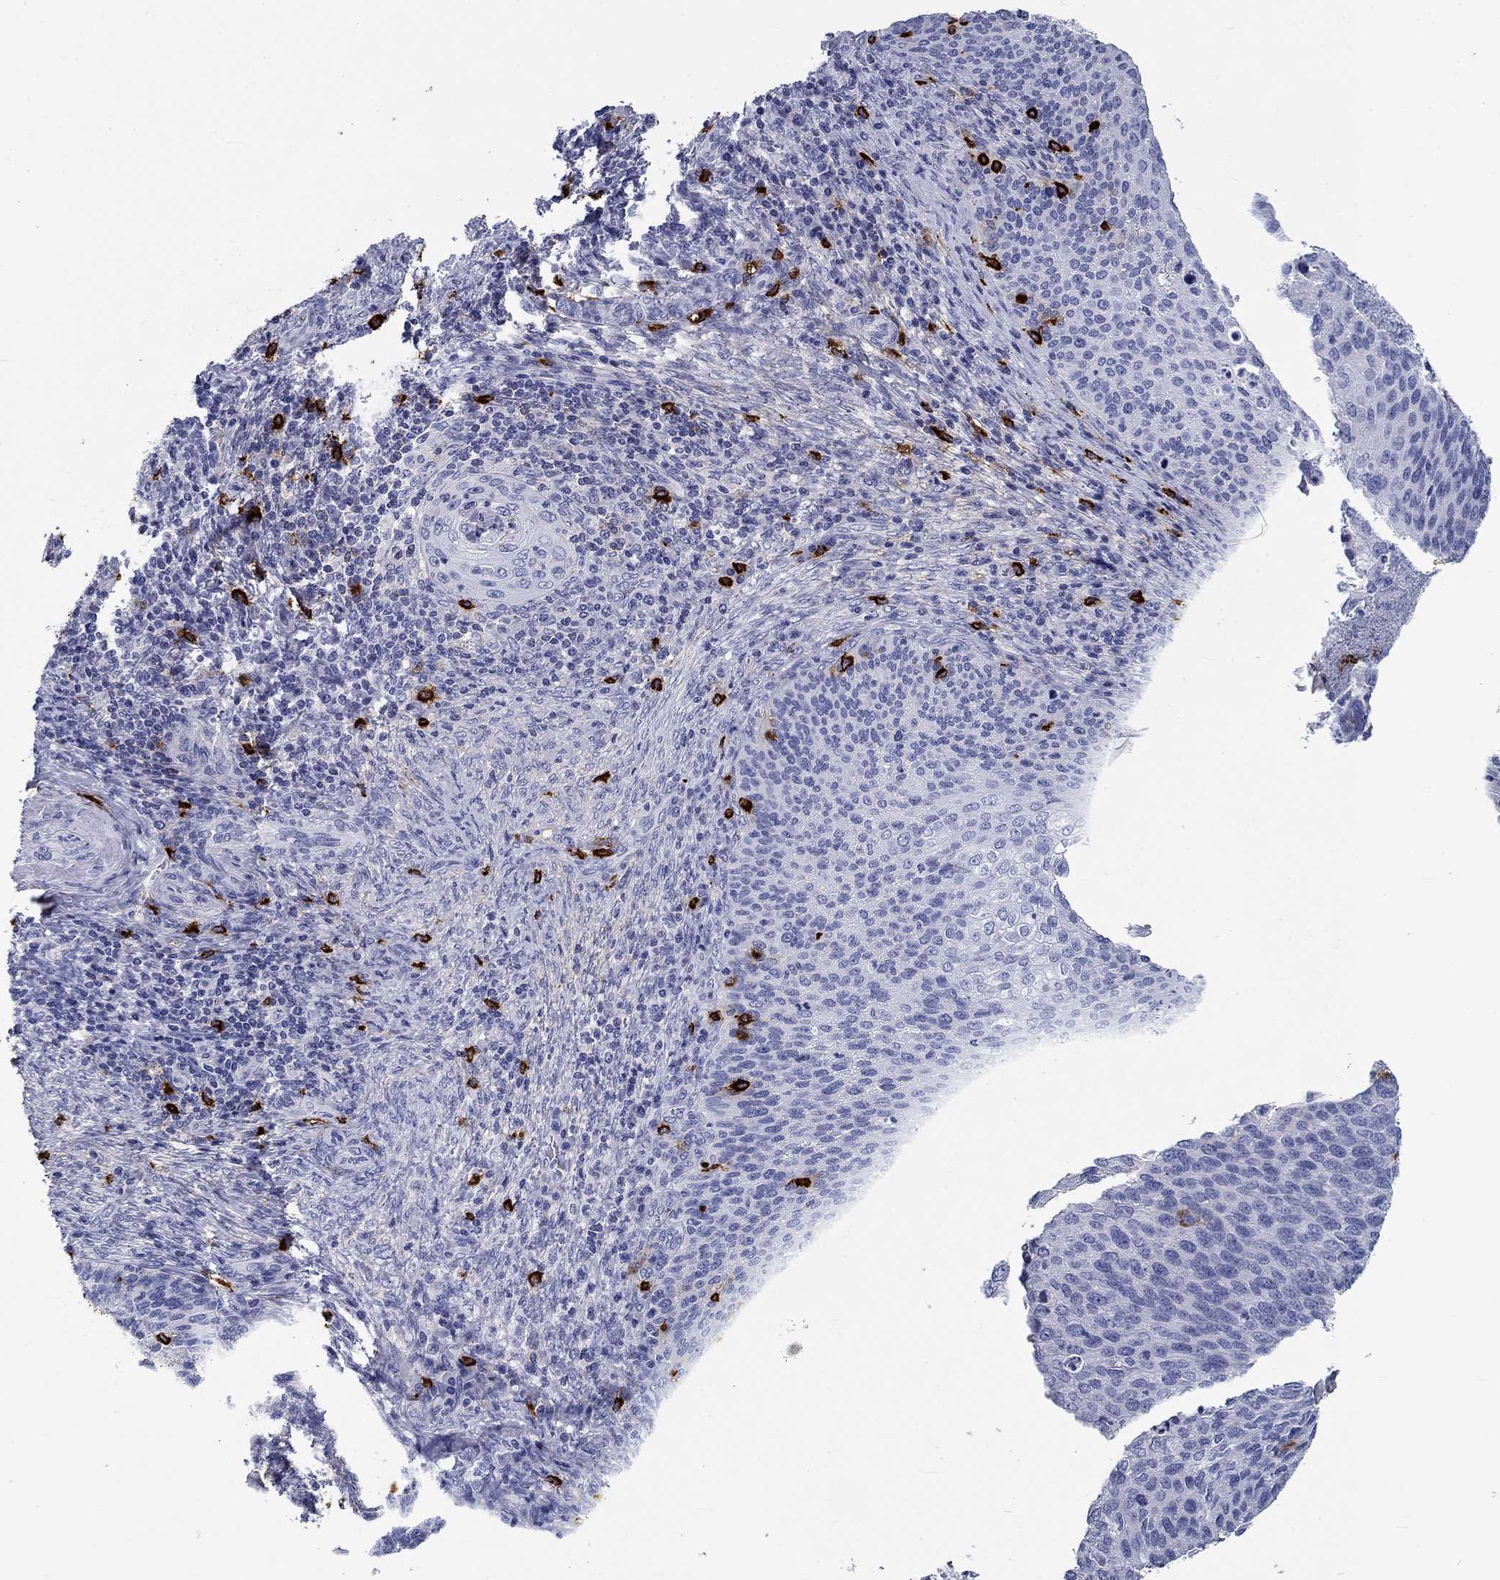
{"staining": {"intensity": "negative", "quantity": "none", "location": "none"}, "tissue": "cervical cancer", "cell_type": "Tumor cells", "image_type": "cancer", "snomed": [{"axis": "morphology", "description": "Squamous cell carcinoma, NOS"}, {"axis": "topography", "description": "Cervix"}], "caption": "A high-resolution histopathology image shows immunohistochemistry staining of squamous cell carcinoma (cervical), which reveals no significant staining in tumor cells. (DAB immunohistochemistry with hematoxylin counter stain).", "gene": "CD40LG", "patient": {"sex": "female", "age": 52}}